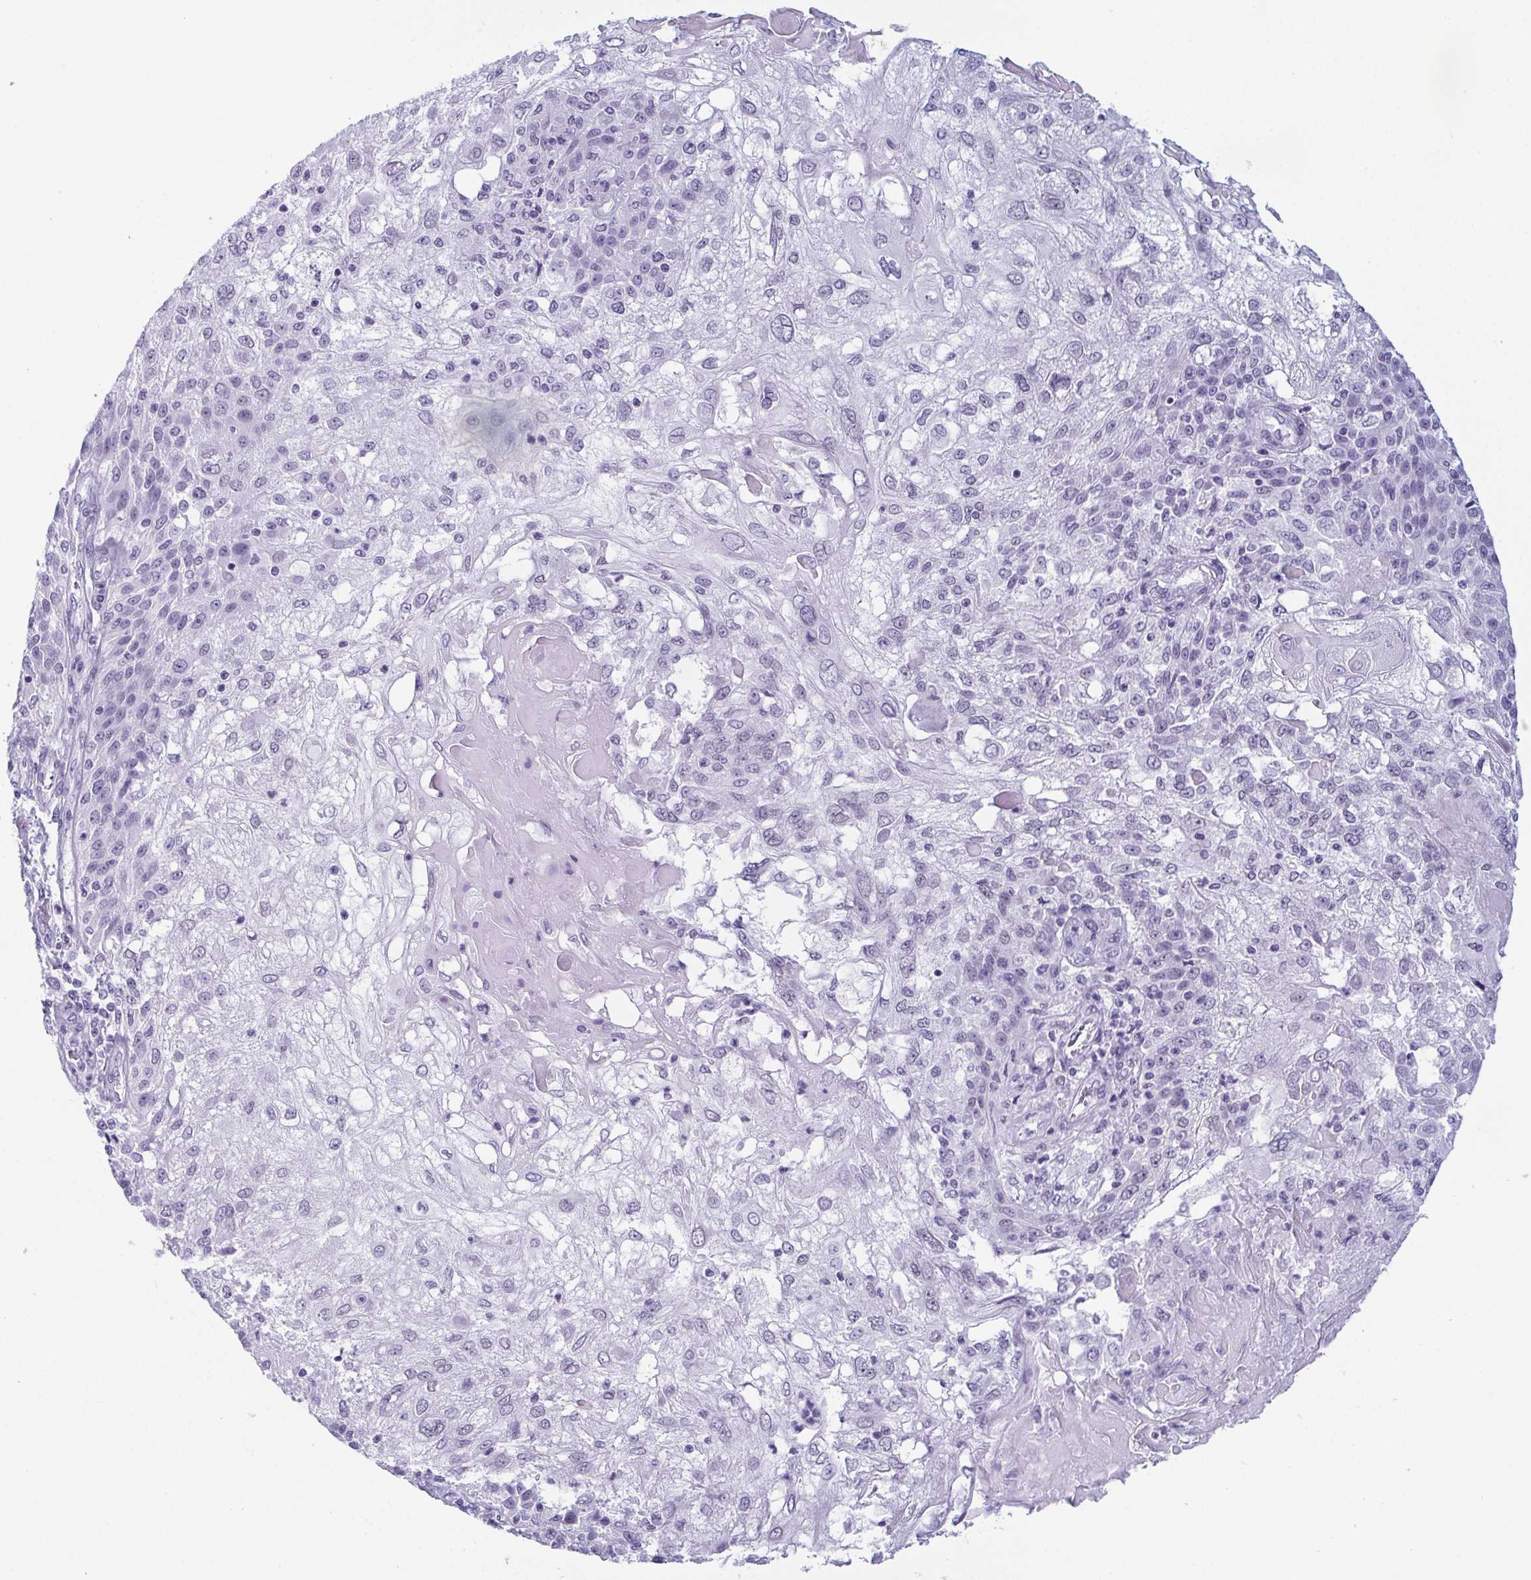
{"staining": {"intensity": "negative", "quantity": "none", "location": "none"}, "tissue": "skin cancer", "cell_type": "Tumor cells", "image_type": "cancer", "snomed": [{"axis": "morphology", "description": "Normal tissue, NOS"}, {"axis": "morphology", "description": "Squamous cell carcinoma, NOS"}, {"axis": "topography", "description": "Skin"}], "caption": "Immunohistochemical staining of human skin cancer reveals no significant positivity in tumor cells. (DAB (3,3'-diaminobenzidine) IHC visualized using brightfield microscopy, high magnification).", "gene": "RBM7", "patient": {"sex": "female", "age": 83}}